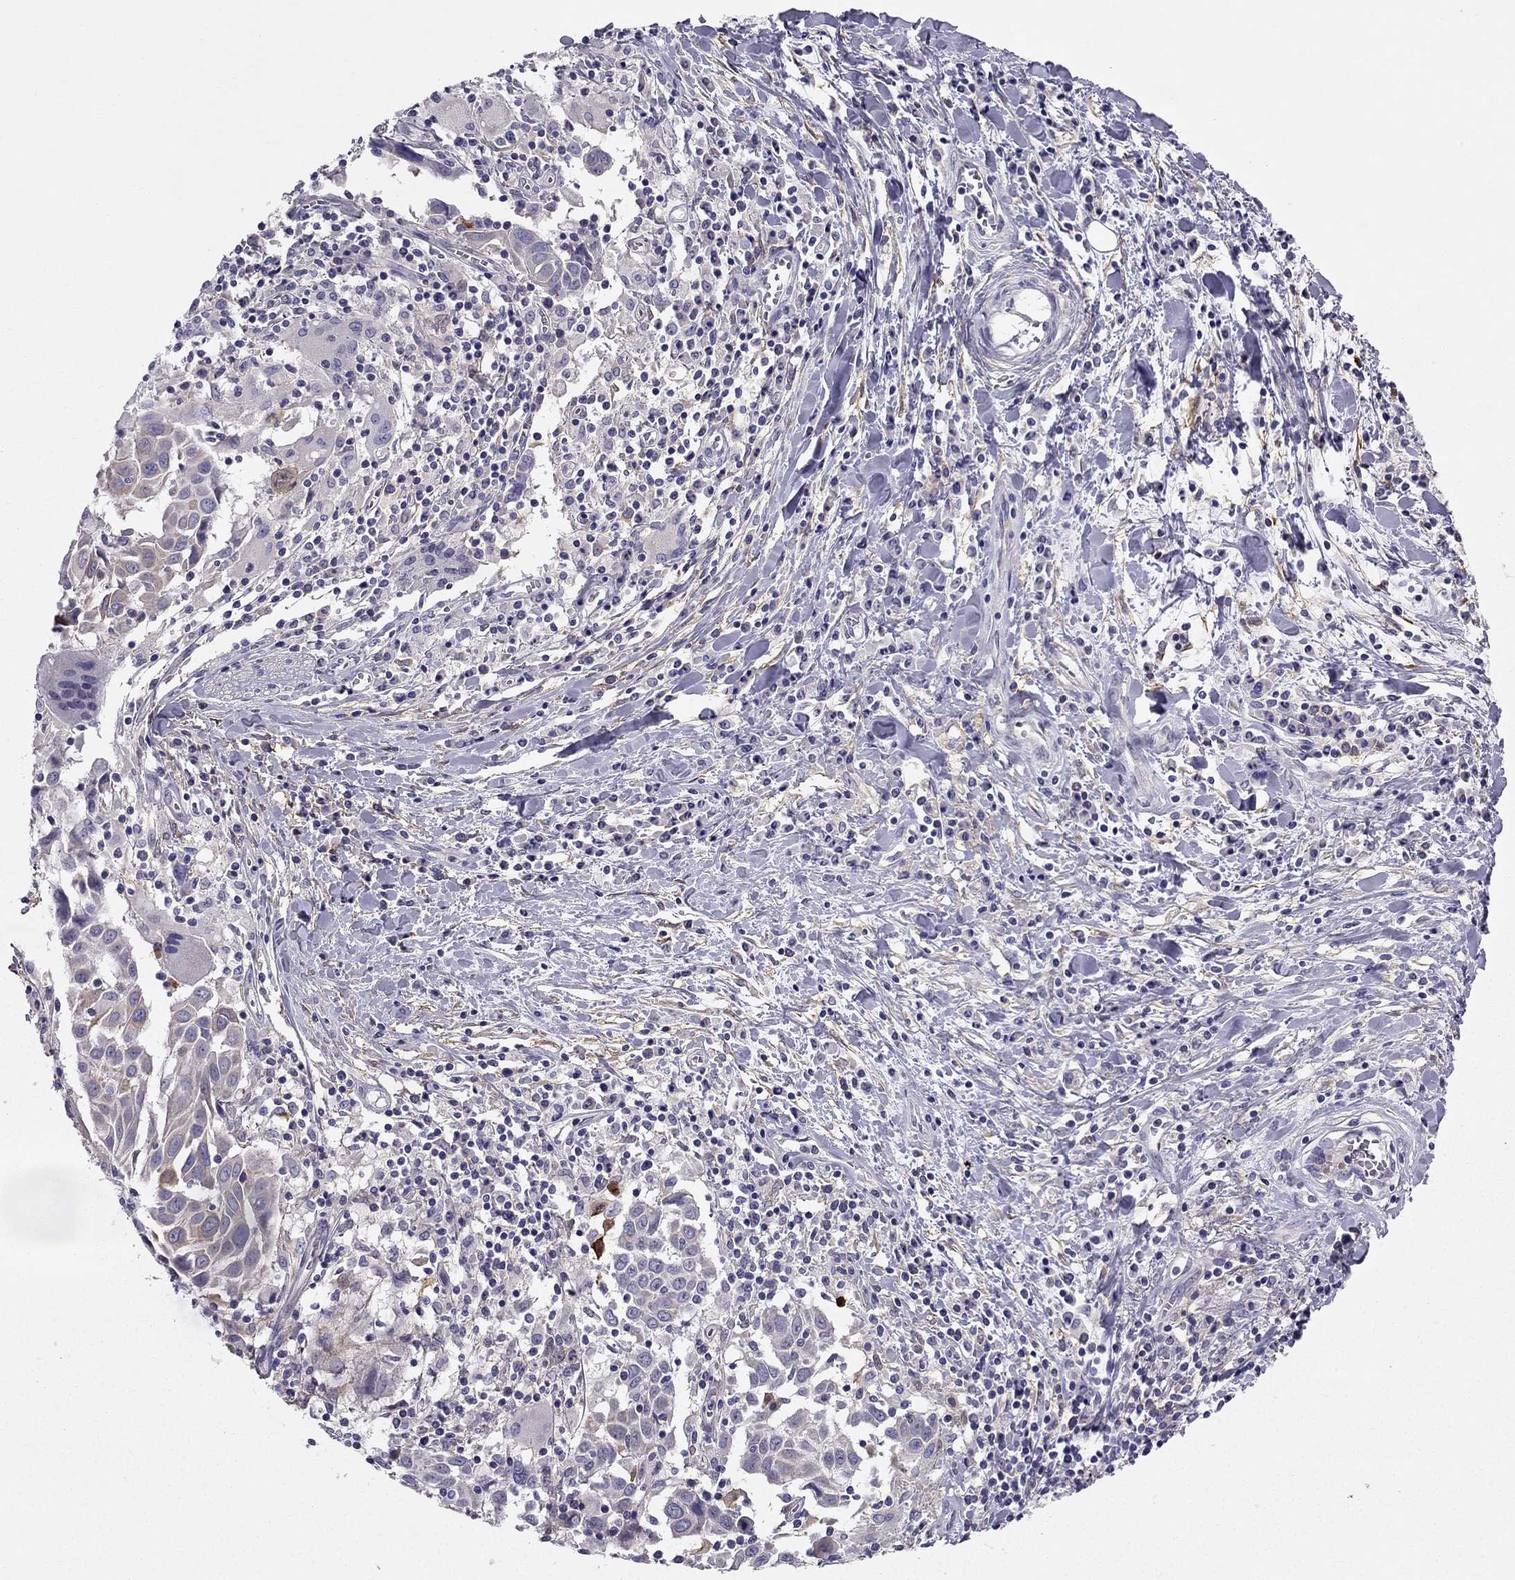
{"staining": {"intensity": "weak", "quantity": "<25%", "location": "cytoplasmic/membranous"}, "tissue": "lung cancer", "cell_type": "Tumor cells", "image_type": "cancer", "snomed": [{"axis": "morphology", "description": "Squamous cell carcinoma, NOS"}, {"axis": "topography", "description": "Lung"}], "caption": "Lung squamous cell carcinoma was stained to show a protein in brown. There is no significant staining in tumor cells.", "gene": "SYT5", "patient": {"sex": "male", "age": 57}}